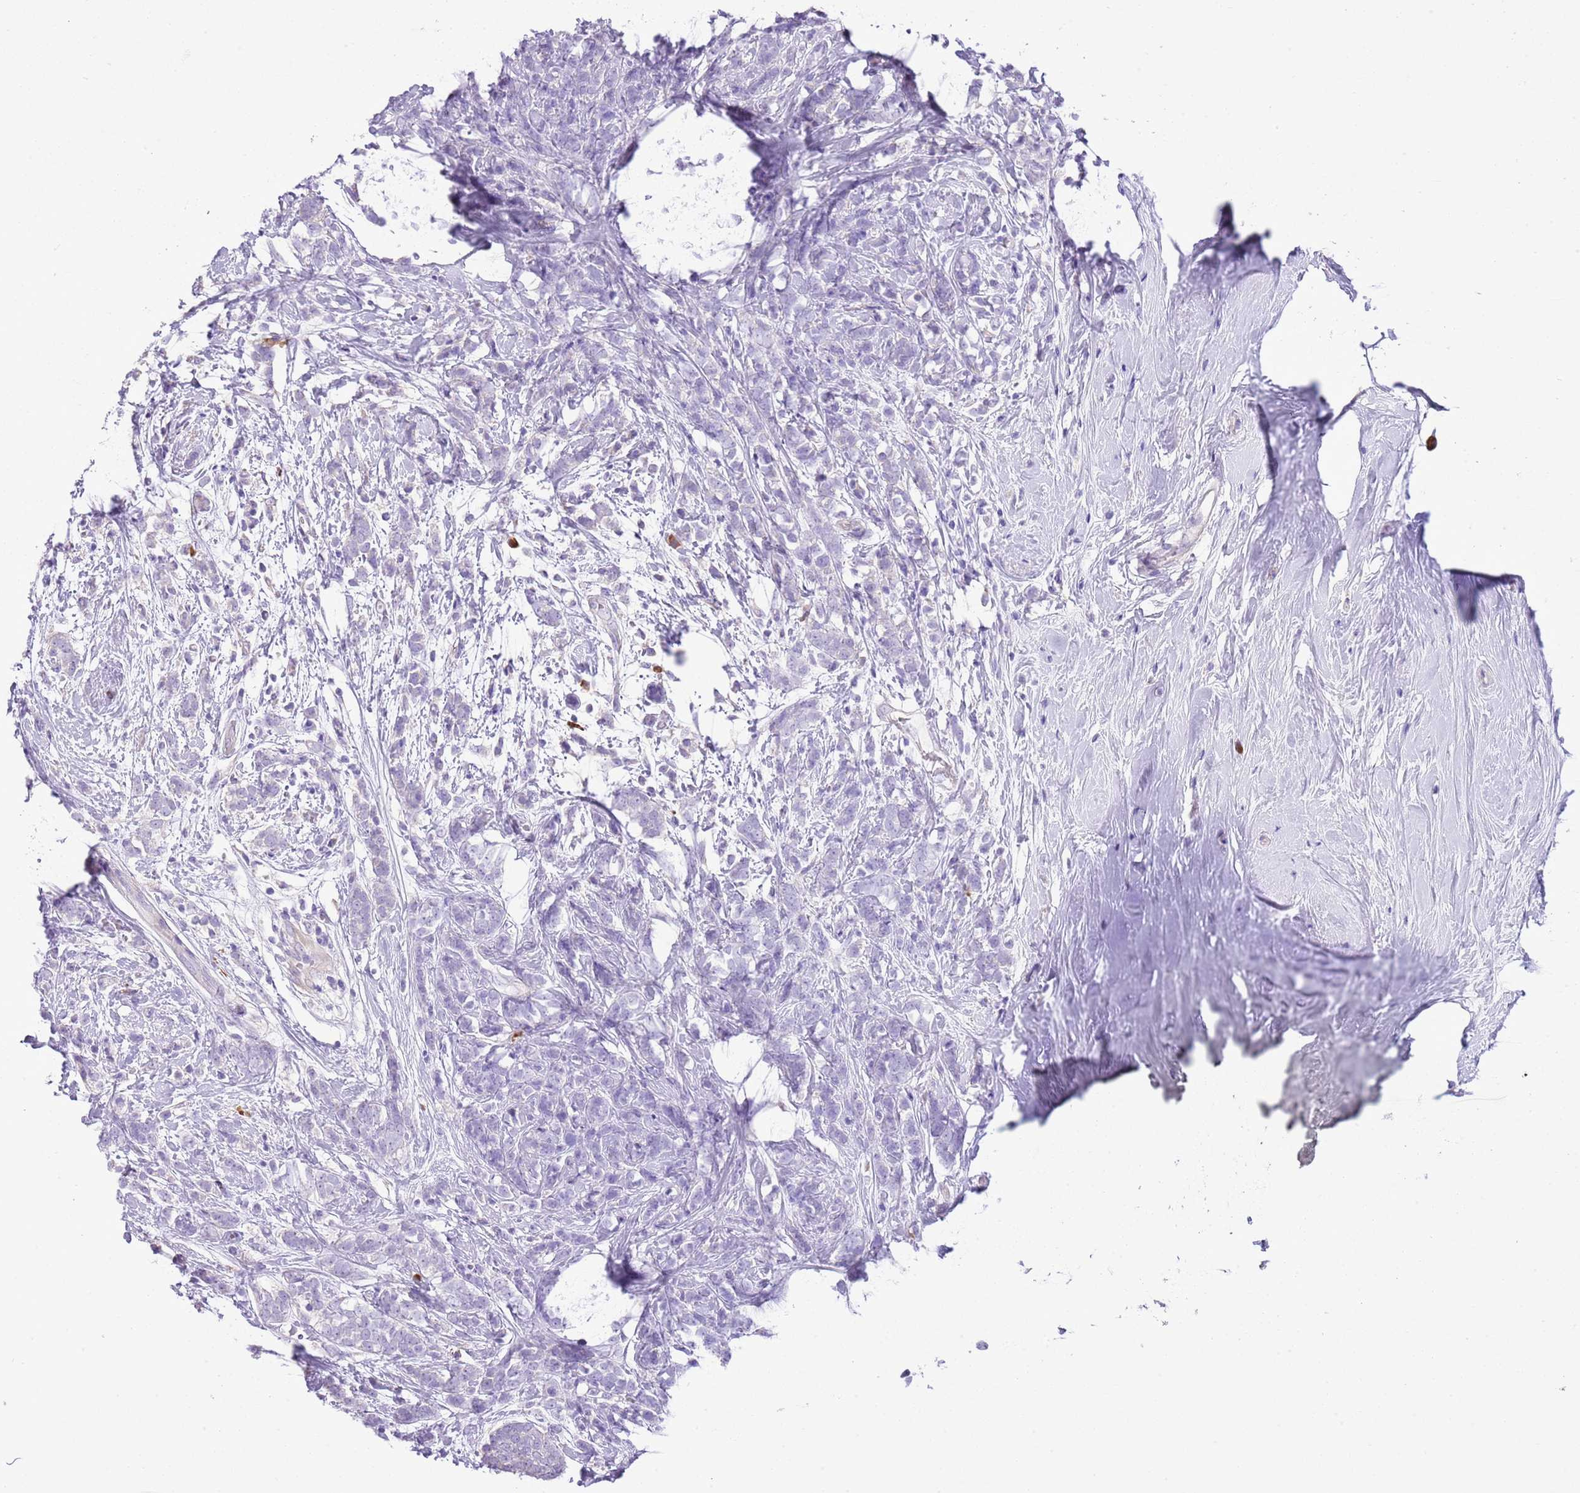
{"staining": {"intensity": "negative", "quantity": "none", "location": "none"}, "tissue": "breast cancer", "cell_type": "Tumor cells", "image_type": "cancer", "snomed": [{"axis": "morphology", "description": "Lobular carcinoma"}, {"axis": "topography", "description": "Breast"}], "caption": "Immunohistochemical staining of human lobular carcinoma (breast) demonstrates no significant expression in tumor cells.", "gene": "AAR2", "patient": {"sex": "female", "age": 58}}